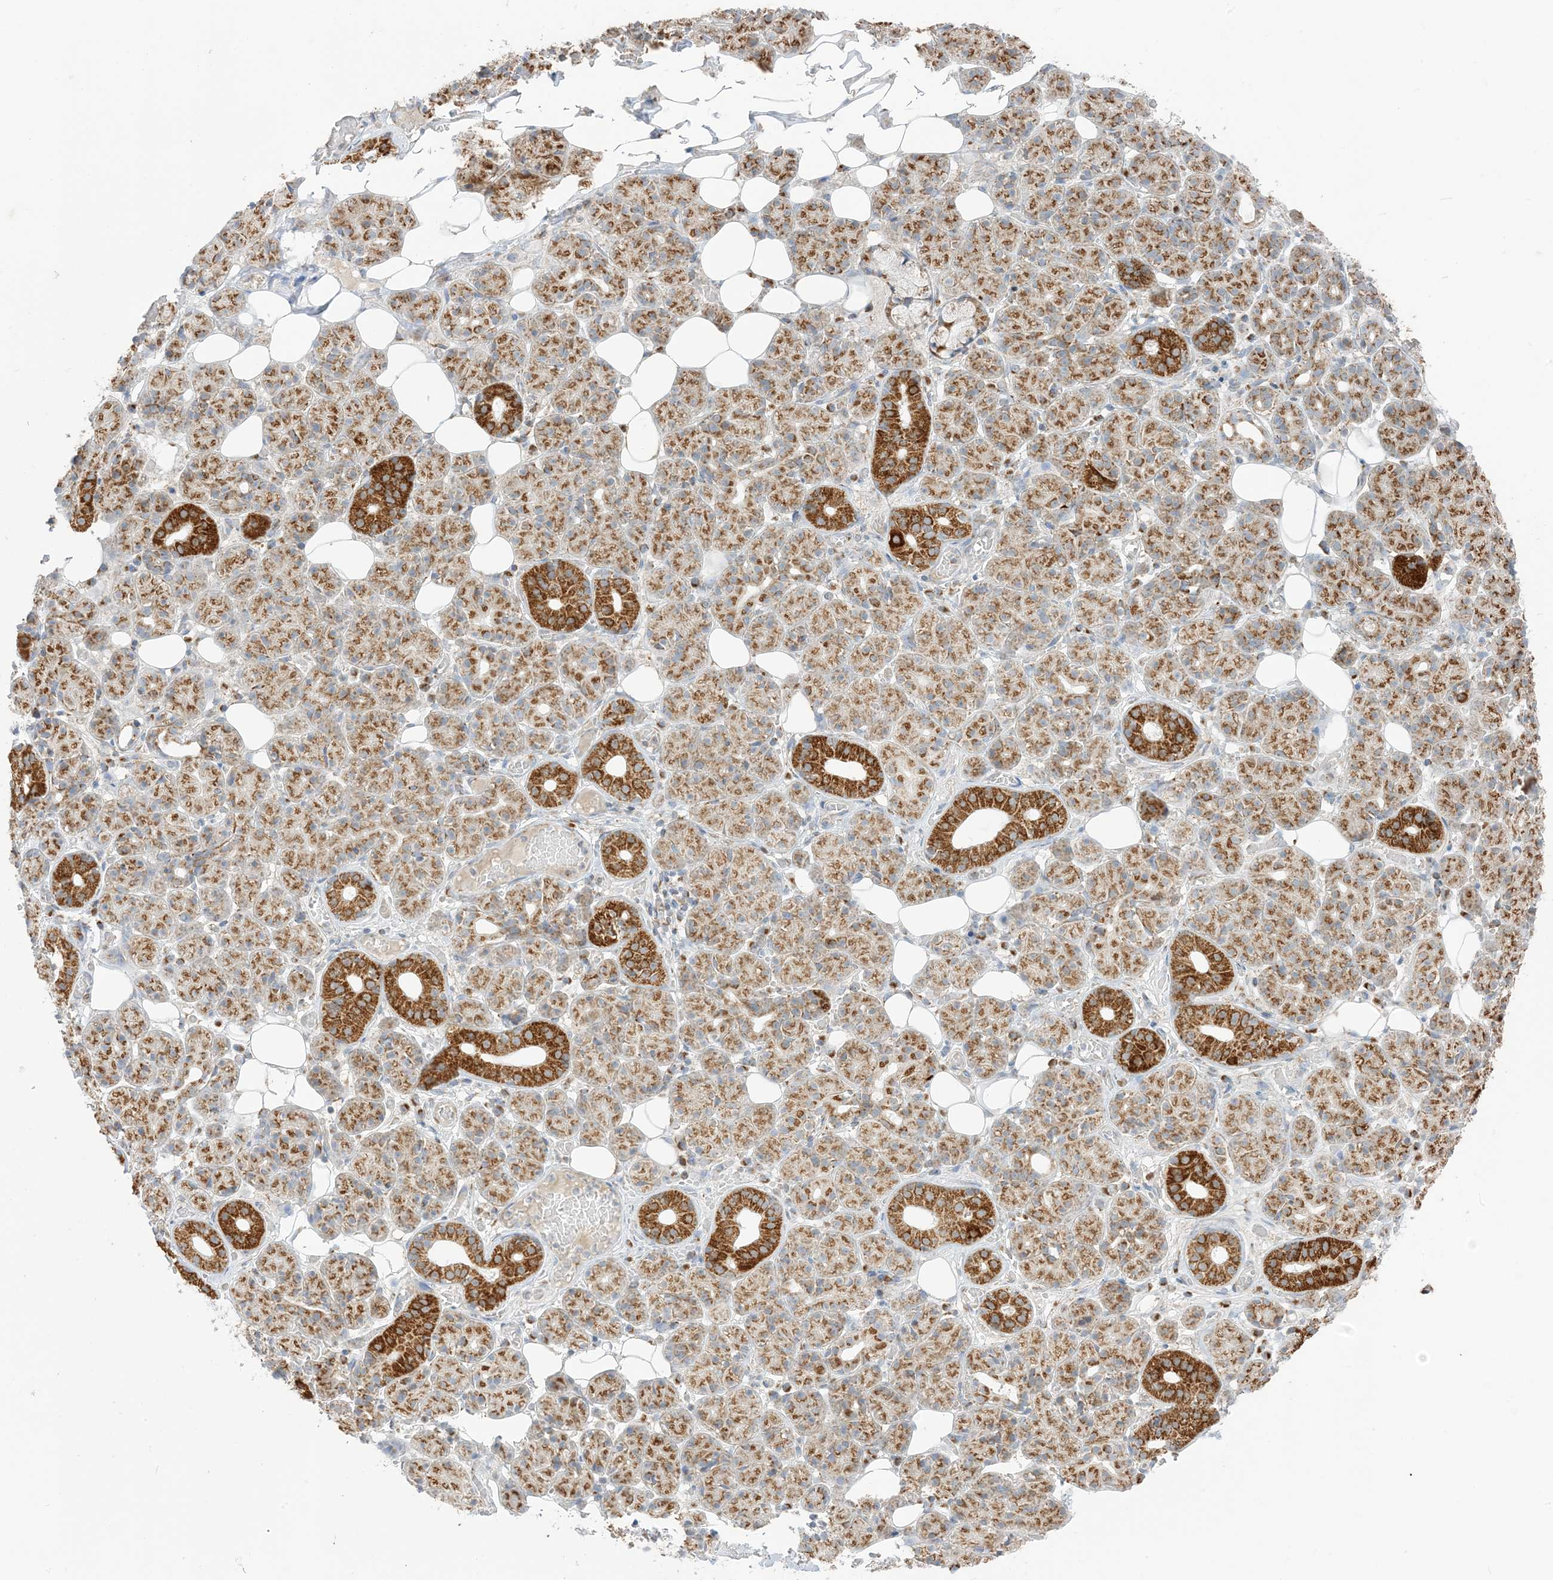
{"staining": {"intensity": "strong", "quantity": "25%-75%", "location": "cytoplasmic/membranous"}, "tissue": "salivary gland", "cell_type": "Glandular cells", "image_type": "normal", "snomed": [{"axis": "morphology", "description": "Normal tissue, NOS"}, {"axis": "topography", "description": "Salivary gland"}], "caption": "DAB (3,3'-diaminobenzidine) immunohistochemical staining of benign salivary gland displays strong cytoplasmic/membranous protein positivity in about 25%-75% of glandular cells.", "gene": "SLC25A12", "patient": {"sex": "male", "age": 63}}